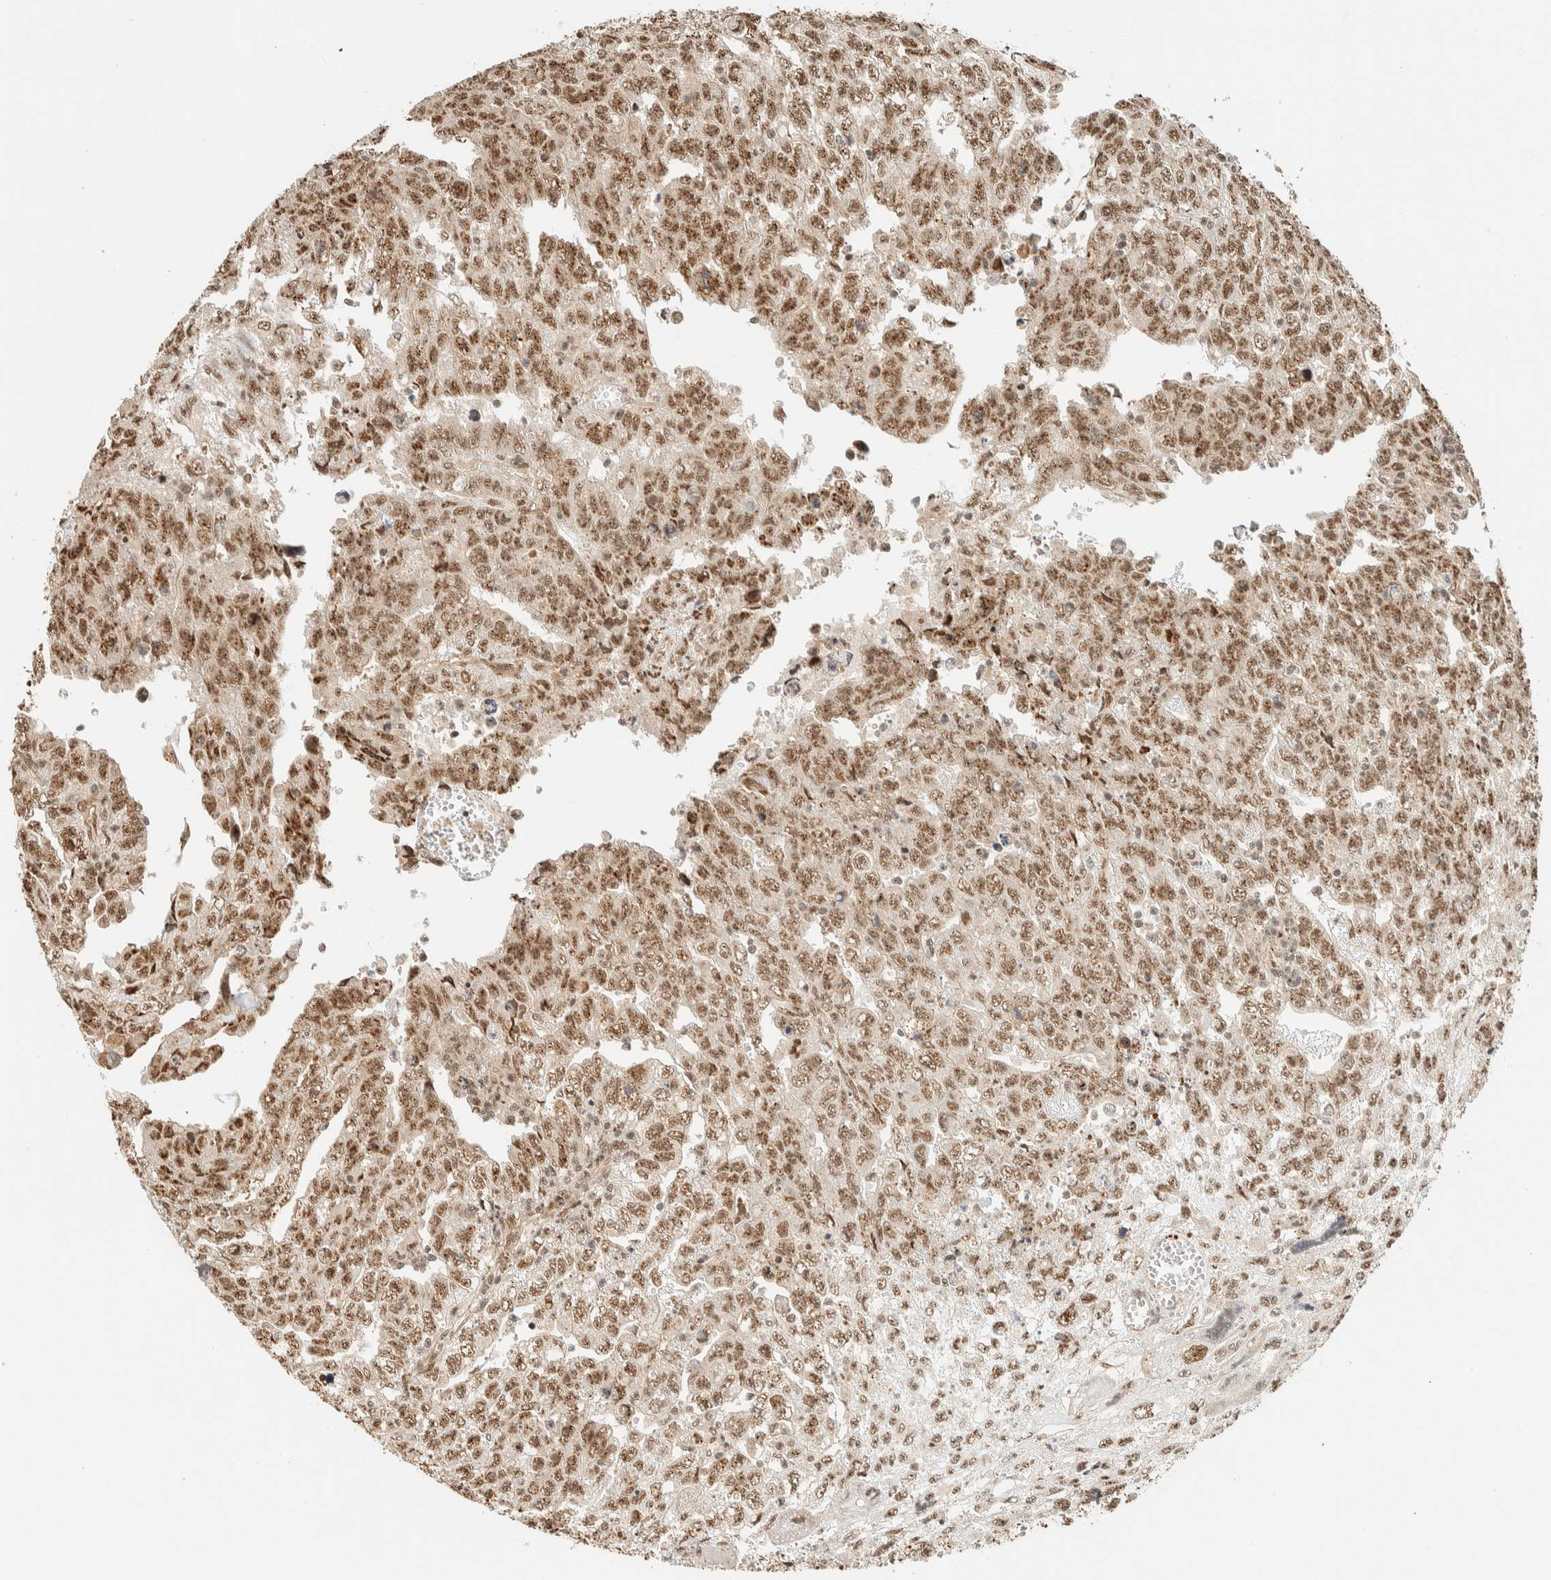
{"staining": {"intensity": "moderate", "quantity": ">75%", "location": "nuclear"}, "tissue": "testis cancer", "cell_type": "Tumor cells", "image_type": "cancer", "snomed": [{"axis": "morphology", "description": "Carcinoma, Embryonal, NOS"}, {"axis": "topography", "description": "Testis"}], "caption": "Protein staining by immunohistochemistry exhibits moderate nuclear positivity in about >75% of tumor cells in testis embryonal carcinoma.", "gene": "SIK1", "patient": {"sex": "male", "age": 28}}